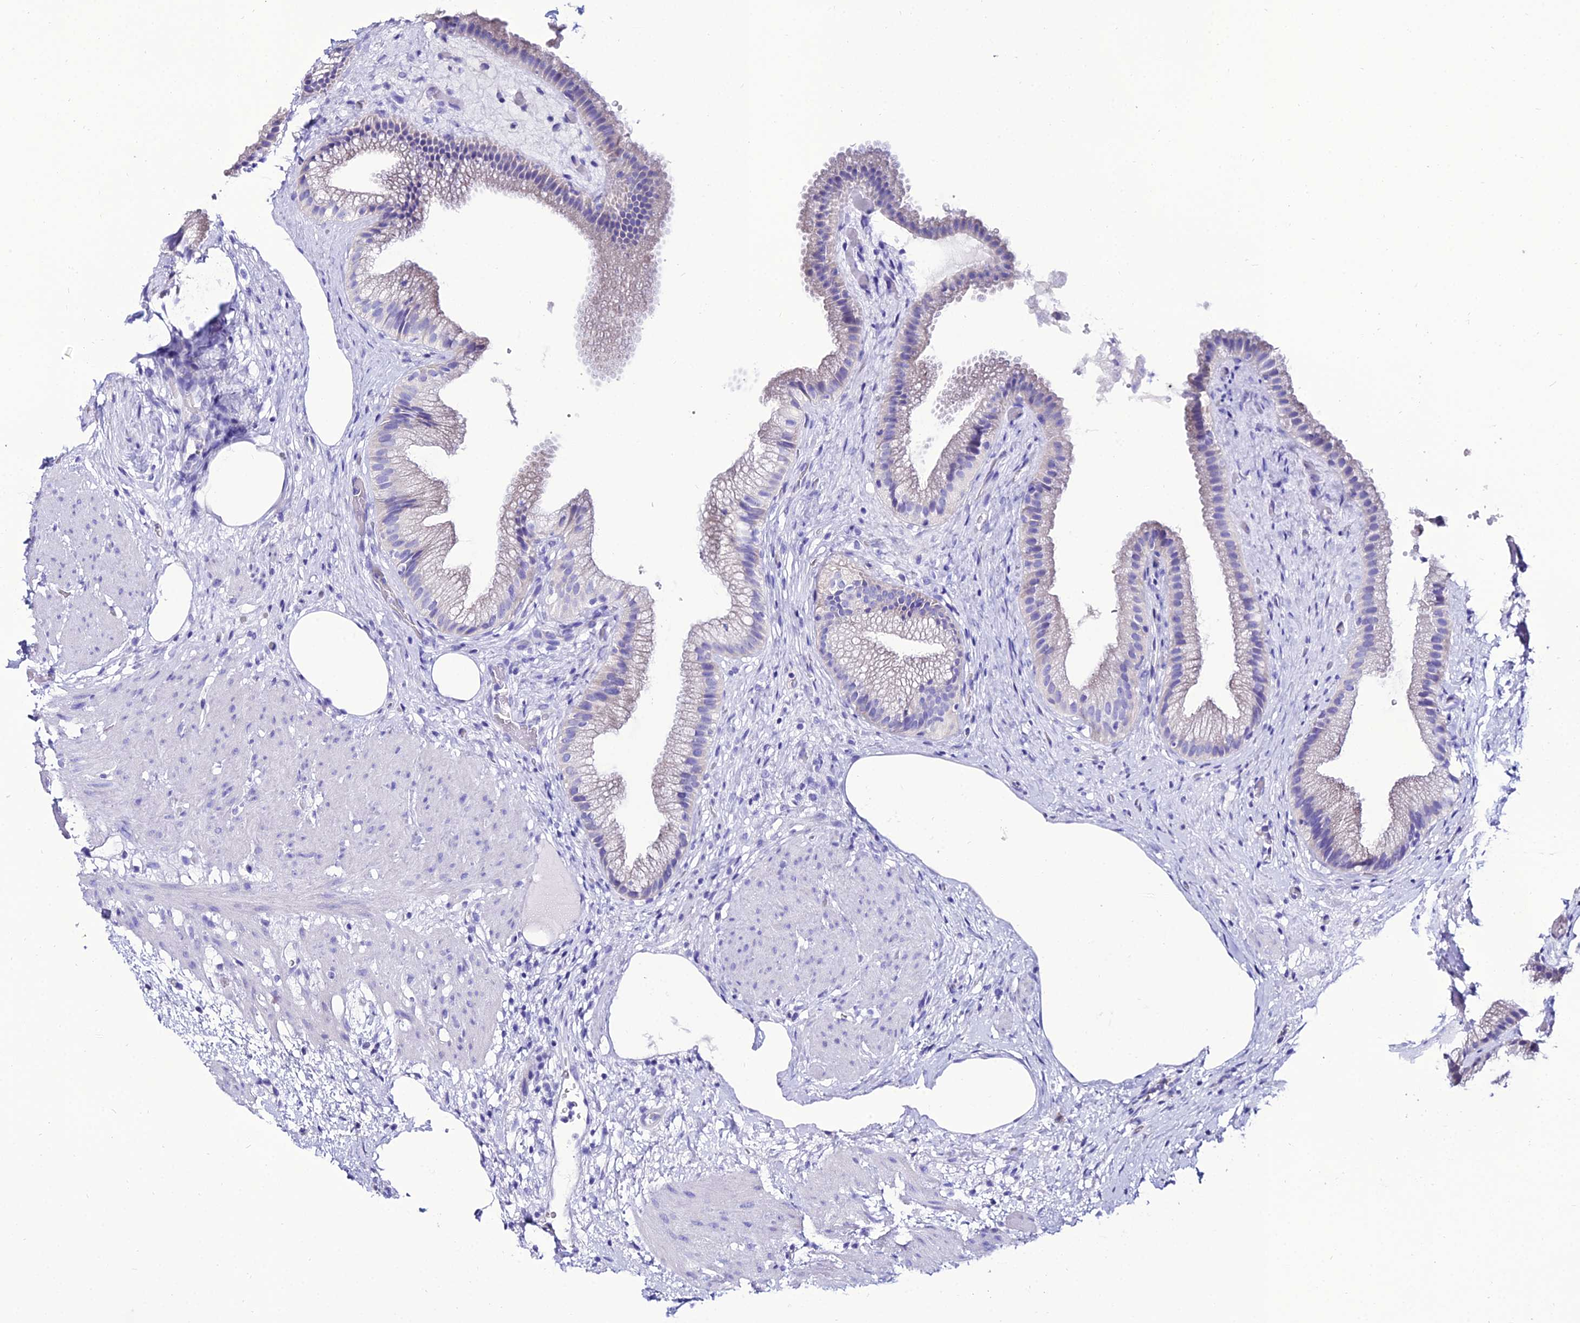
{"staining": {"intensity": "negative", "quantity": "none", "location": "none"}, "tissue": "gallbladder", "cell_type": "Glandular cells", "image_type": "normal", "snomed": [{"axis": "morphology", "description": "Normal tissue, NOS"}, {"axis": "morphology", "description": "Inflammation, NOS"}, {"axis": "topography", "description": "Gallbladder"}], "caption": "DAB immunohistochemical staining of benign human gallbladder reveals no significant expression in glandular cells.", "gene": "OR4D5", "patient": {"sex": "male", "age": 51}}